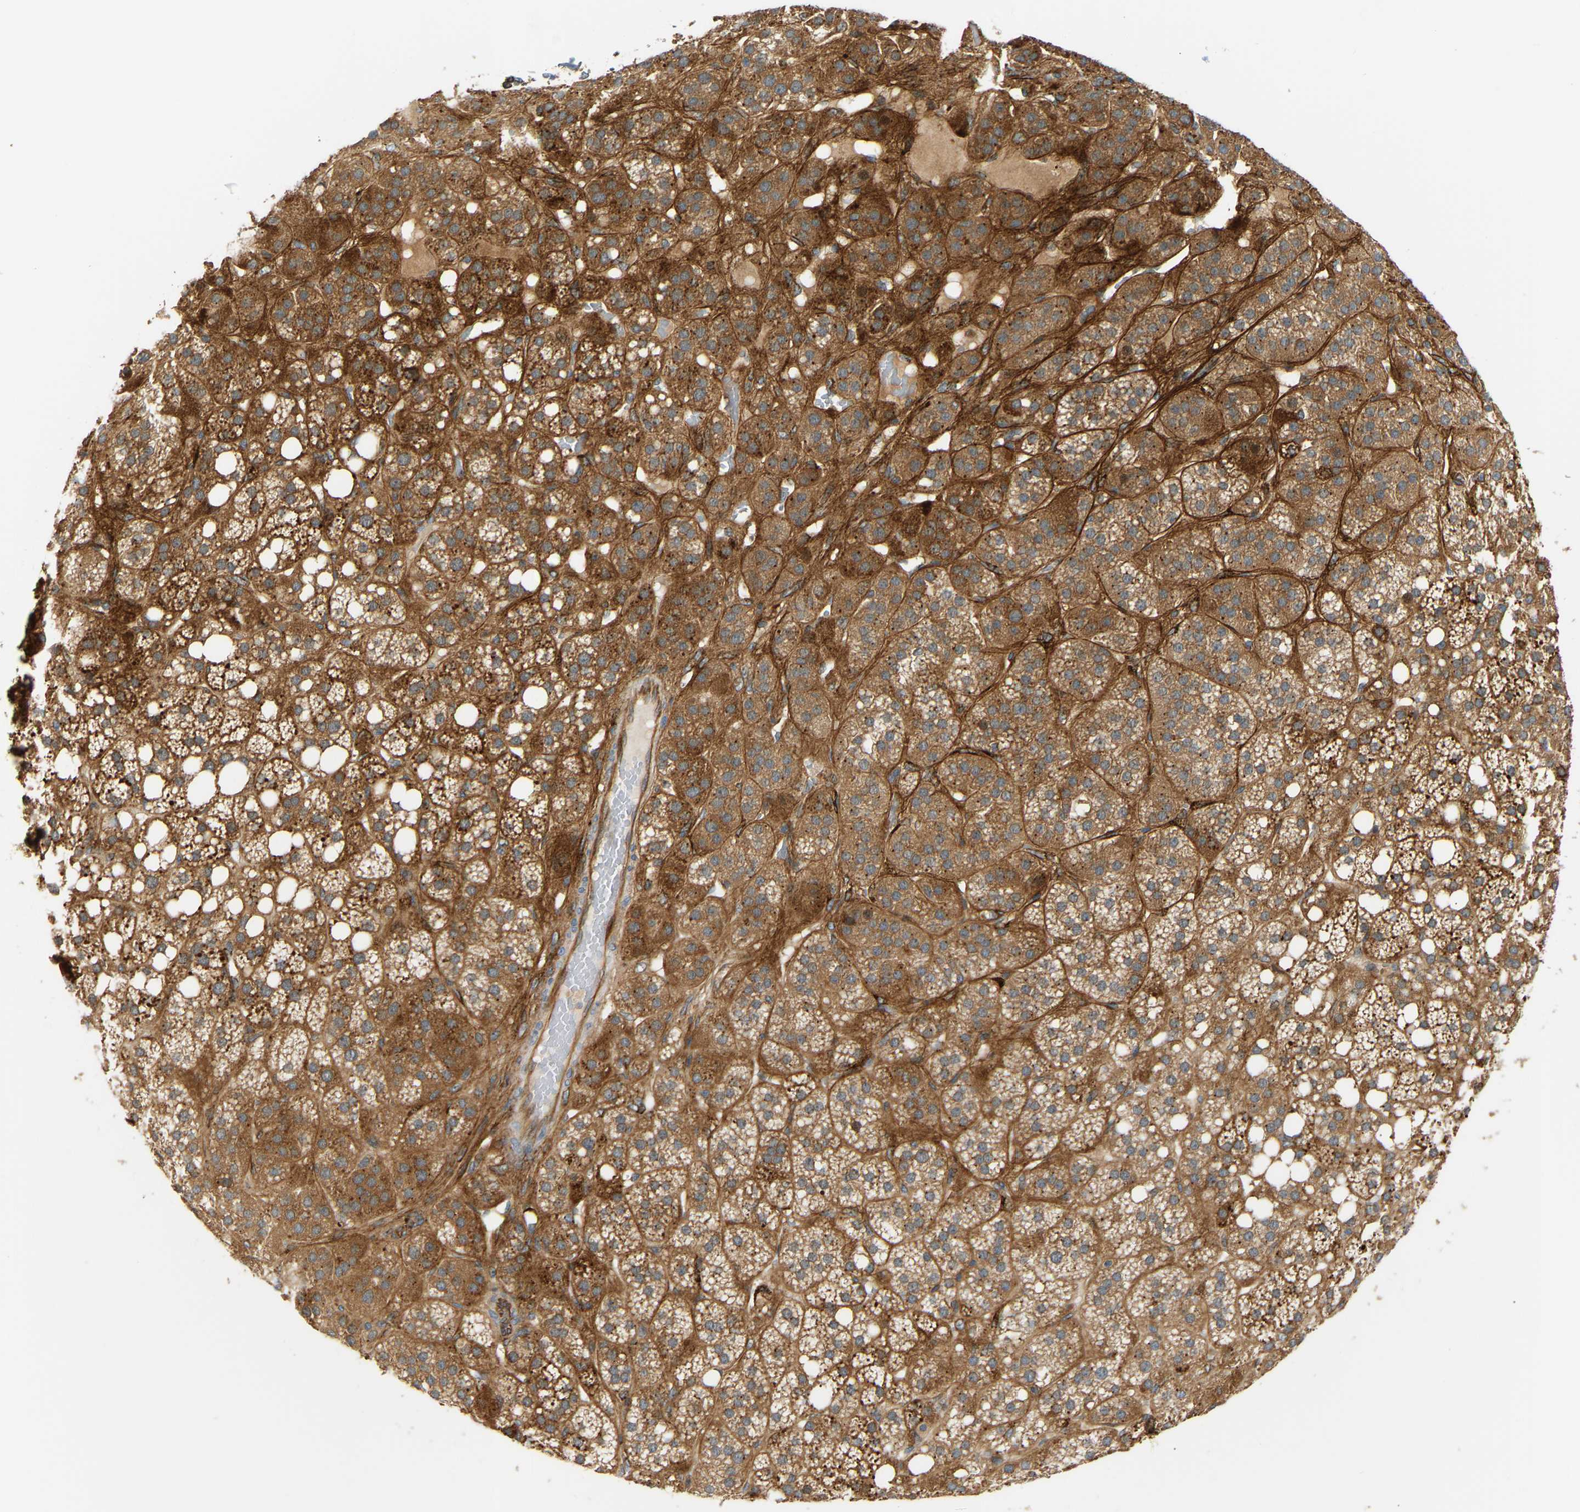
{"staining": {"intensity": "moderate", "quantity": ">75%", "location": "cytoplasmic/membranous"}, "tissue": "adrenal gland", "cell_type": "Glandular cells", "image_type": "normal", "snomed": [{"axis": "morphology", "description": "Normal tissue, NOS"}, {"axis": "topography", "description": "Adrenal gland"}], "caption": "Moderate cytoplasmic/membranous staining for a protein is present in approximately >75% of glandular cells of benign adrenal gland using immunohistochemistry (IHC).", "gene": "PLCG2", "patient": {"sex": "female", "age": 59}}